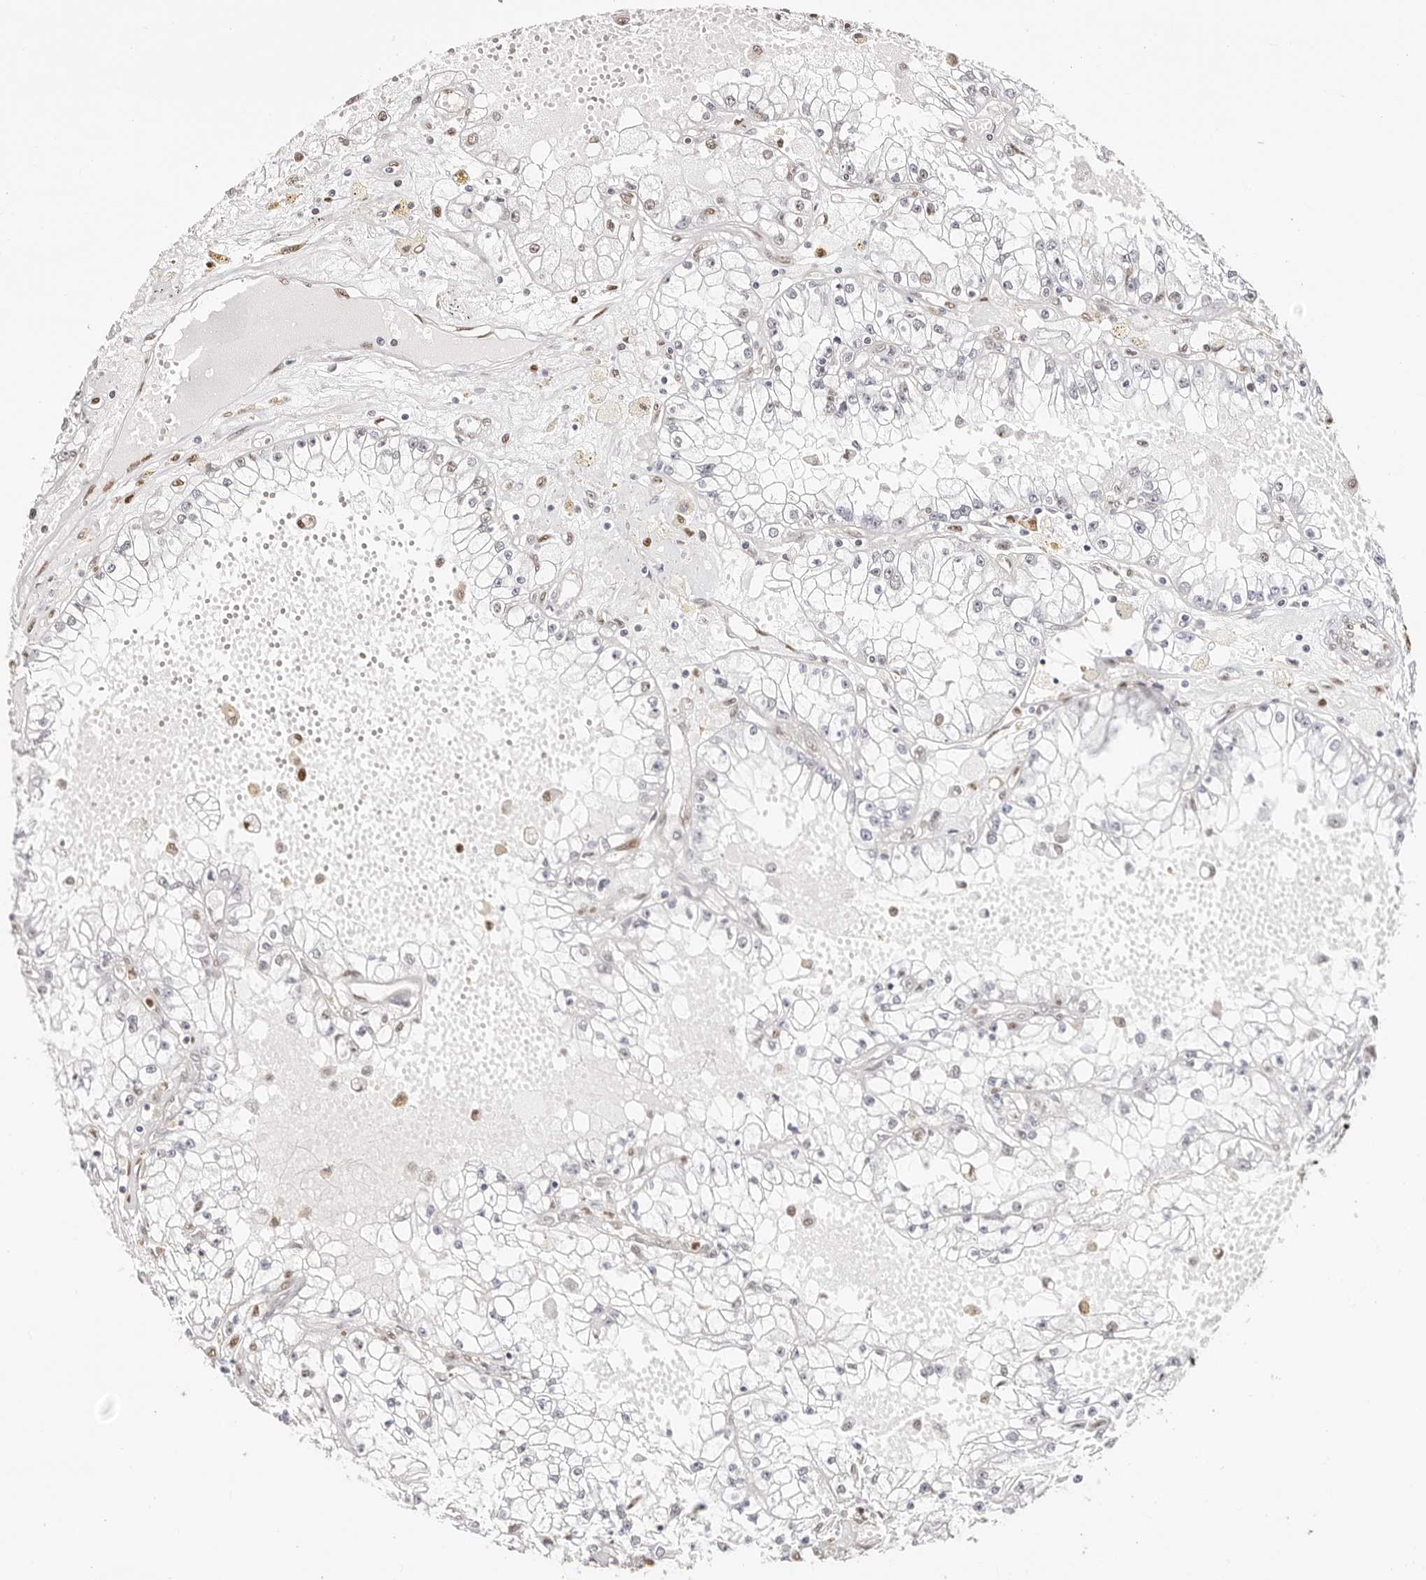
{"staining": {"intensity": "negative", "quantity": "none", "location": "none"}, "tissue": "renal cancer", "cell_type": "Tumor cells", "image_type": "cancer", "snomed": [{"axis": "morphology", "description": "Adenocarcinoma, NOS"}, {"axis": "topography", "description": "Kidney"}], "caption": "Immunohistochemical staining of human adenocarcinoma (renal) demonstrates no significant positivity in tumor cells.", "gene": "TKT", "patient": {"sex": "male", "age": 56}}